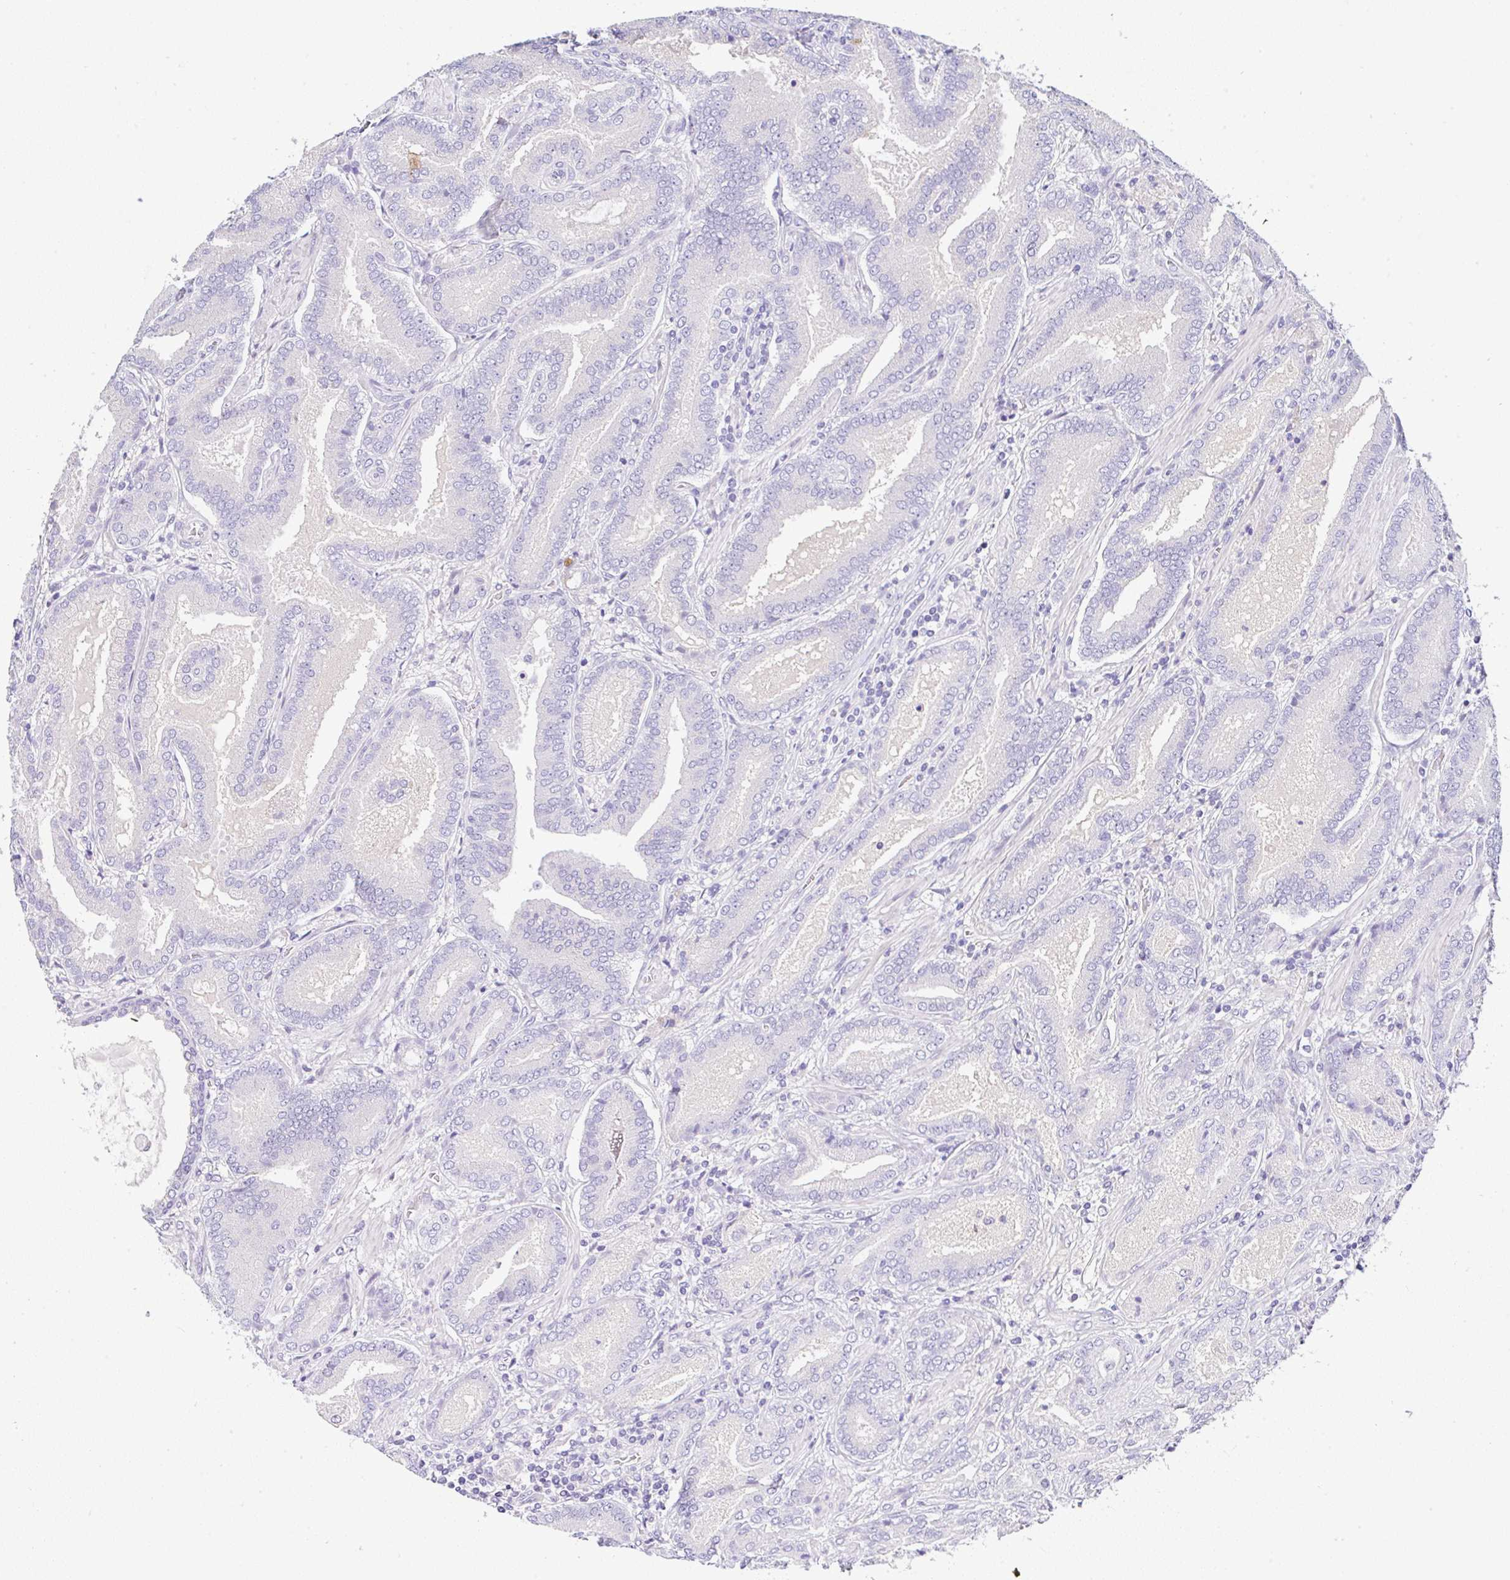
{"staining": {"intensity": "negative", "quantity": "none", "location": "none"}, "tissue": "prostate cancer", "cell_type": "Tumor cells", "image_type": "cancer", "snomed": [{"axis": "morphology", "description": "Adenocarcinoma, High grade"}, {"axis": "topography", "description": "Prostate"}], "caption": "Tumor cells show no significant protein expression in prostate adenocarcinoma (high-grade).", "gene": "SERPINE3", "patient": {"sex": "male", "age": 62}}